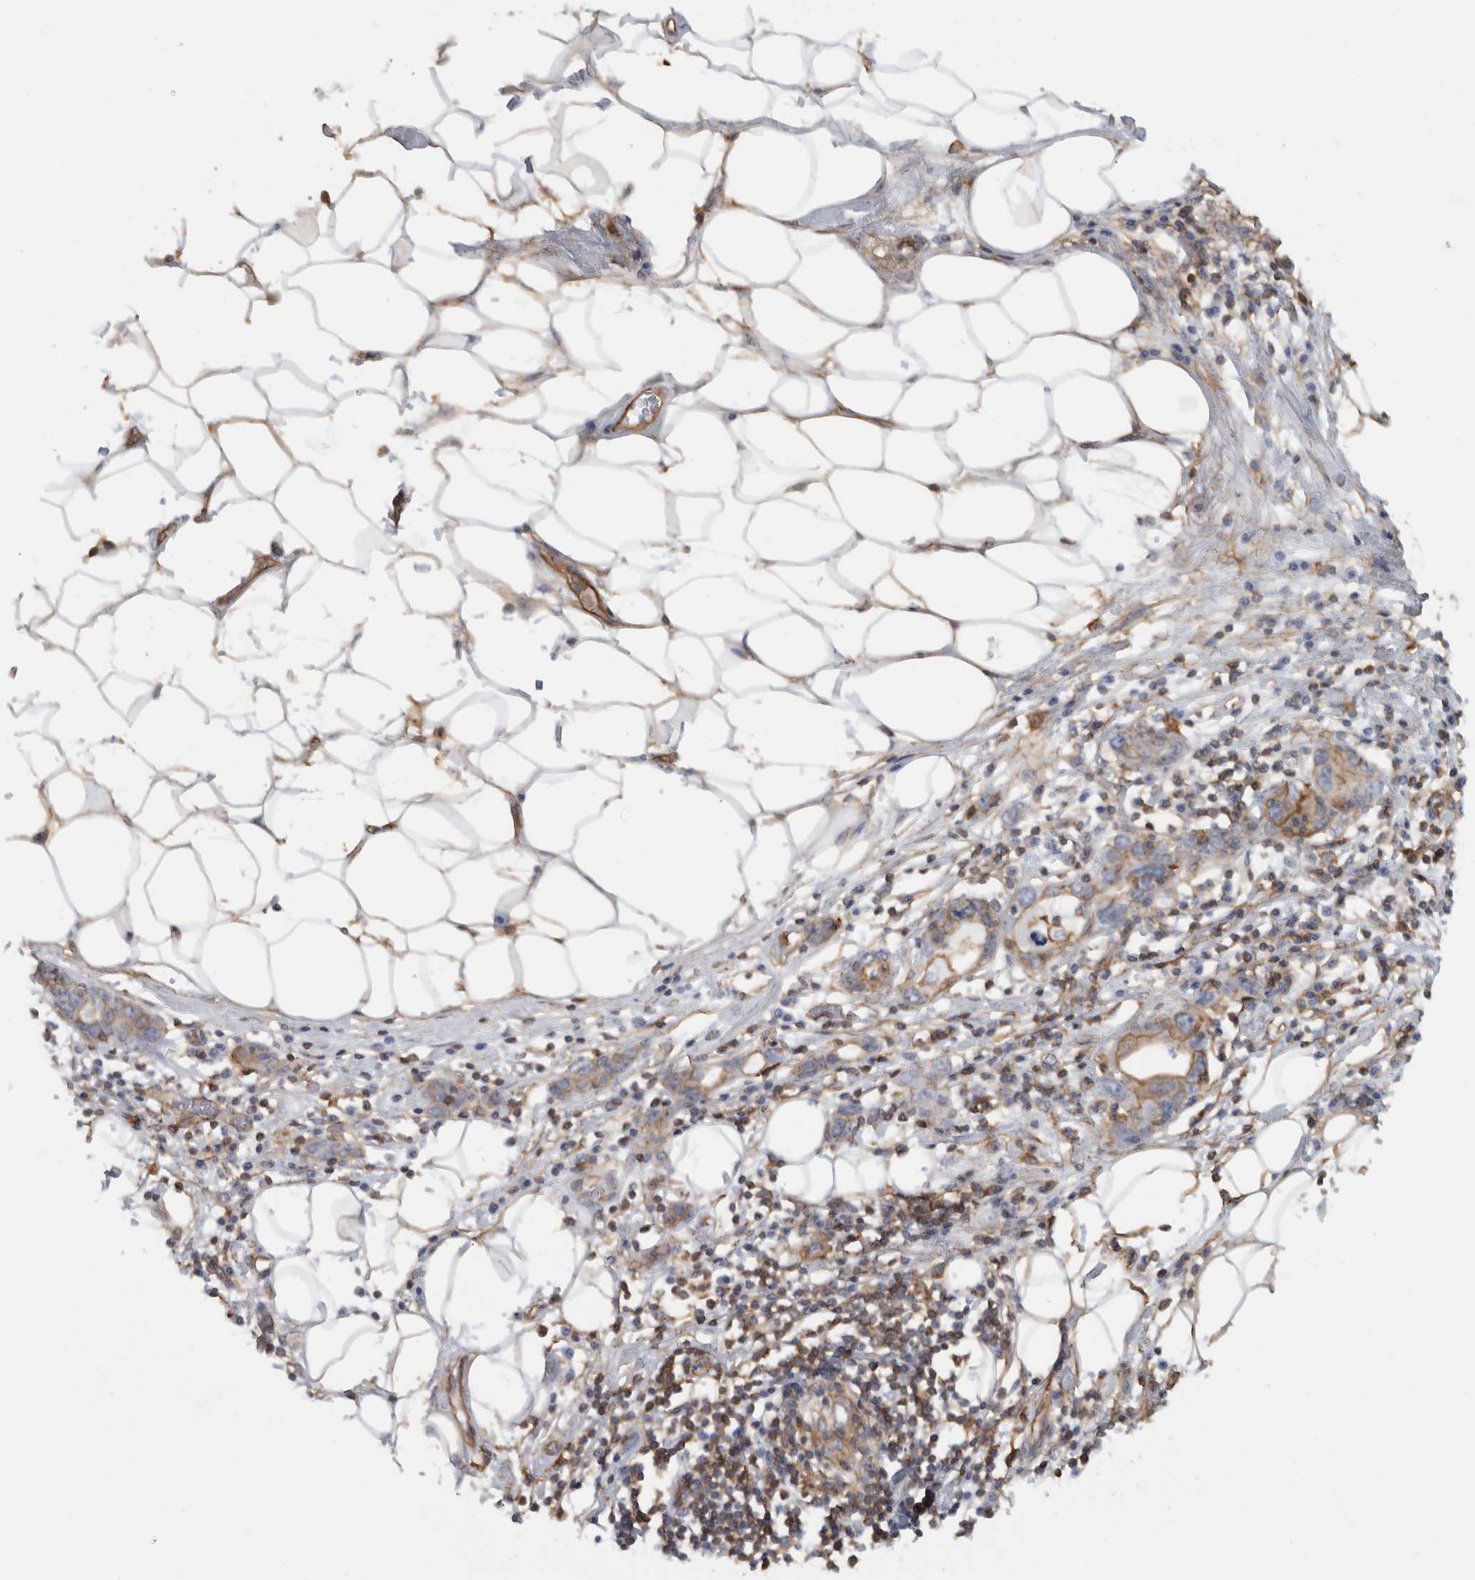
{"staining": {"intensity": "moderate", "quantity": "25%-75%", "location": "cytoplasmic/membranous"}, "tissue": "stomach cancer", "cell_type": "Tumor cells", "image_type": "cancer", "snomed": [{"axis": "morphology", "description": "Adenocarcinoma, NOS"}, {"axis": "topography", "description": "Stomach, lower"}], "caption": "This image shows immunohistochemistry staining of human stomach cancer (adenocarcinoma), with medium moderate cytoplasmic/membranous expression in approximately 25%-75% of tumor cells.", "gene": "AHNAK", "patient": {"sex": "female", "age": 93}}